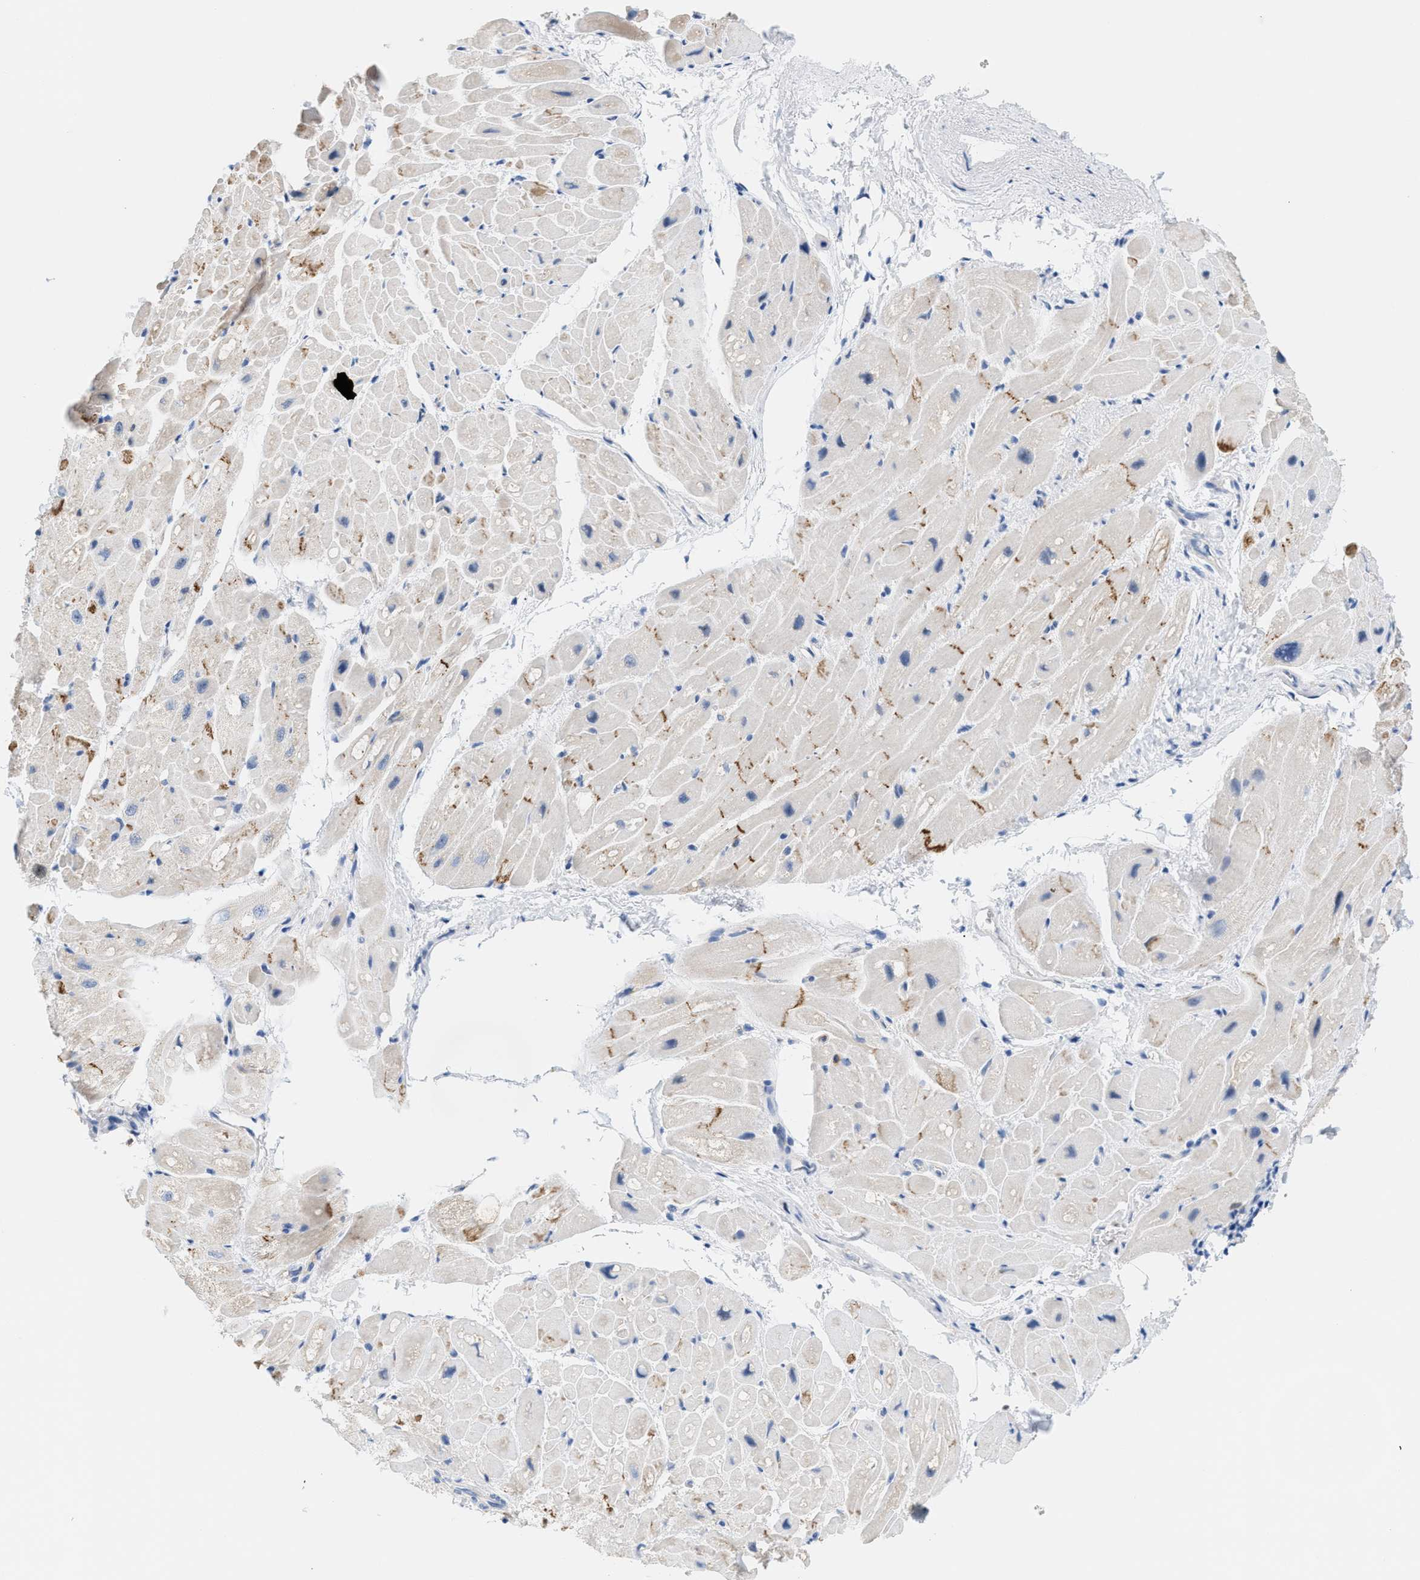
{"staining": {"intensity": "moderate", "quantity": "25%-75%", "location": "cytoplasmic/membranous"}, "tissue": "heart muscle", "cell_type": "Cardiomyocytes", "image_type": "normal", "snomed": [{"axis": "morphology", "description": "Normal tissue, NOS"}, {"axis": "topography", "description": "Heart"}], "caption": "IHC (DAB) staining of normal heart muscle exhibits moderate cytoplasmic/membranous protein staining in about 25%-75% of cardiomyocytes.", "gene": "IL16", "patient": {"sex": "male", "age": 49}}